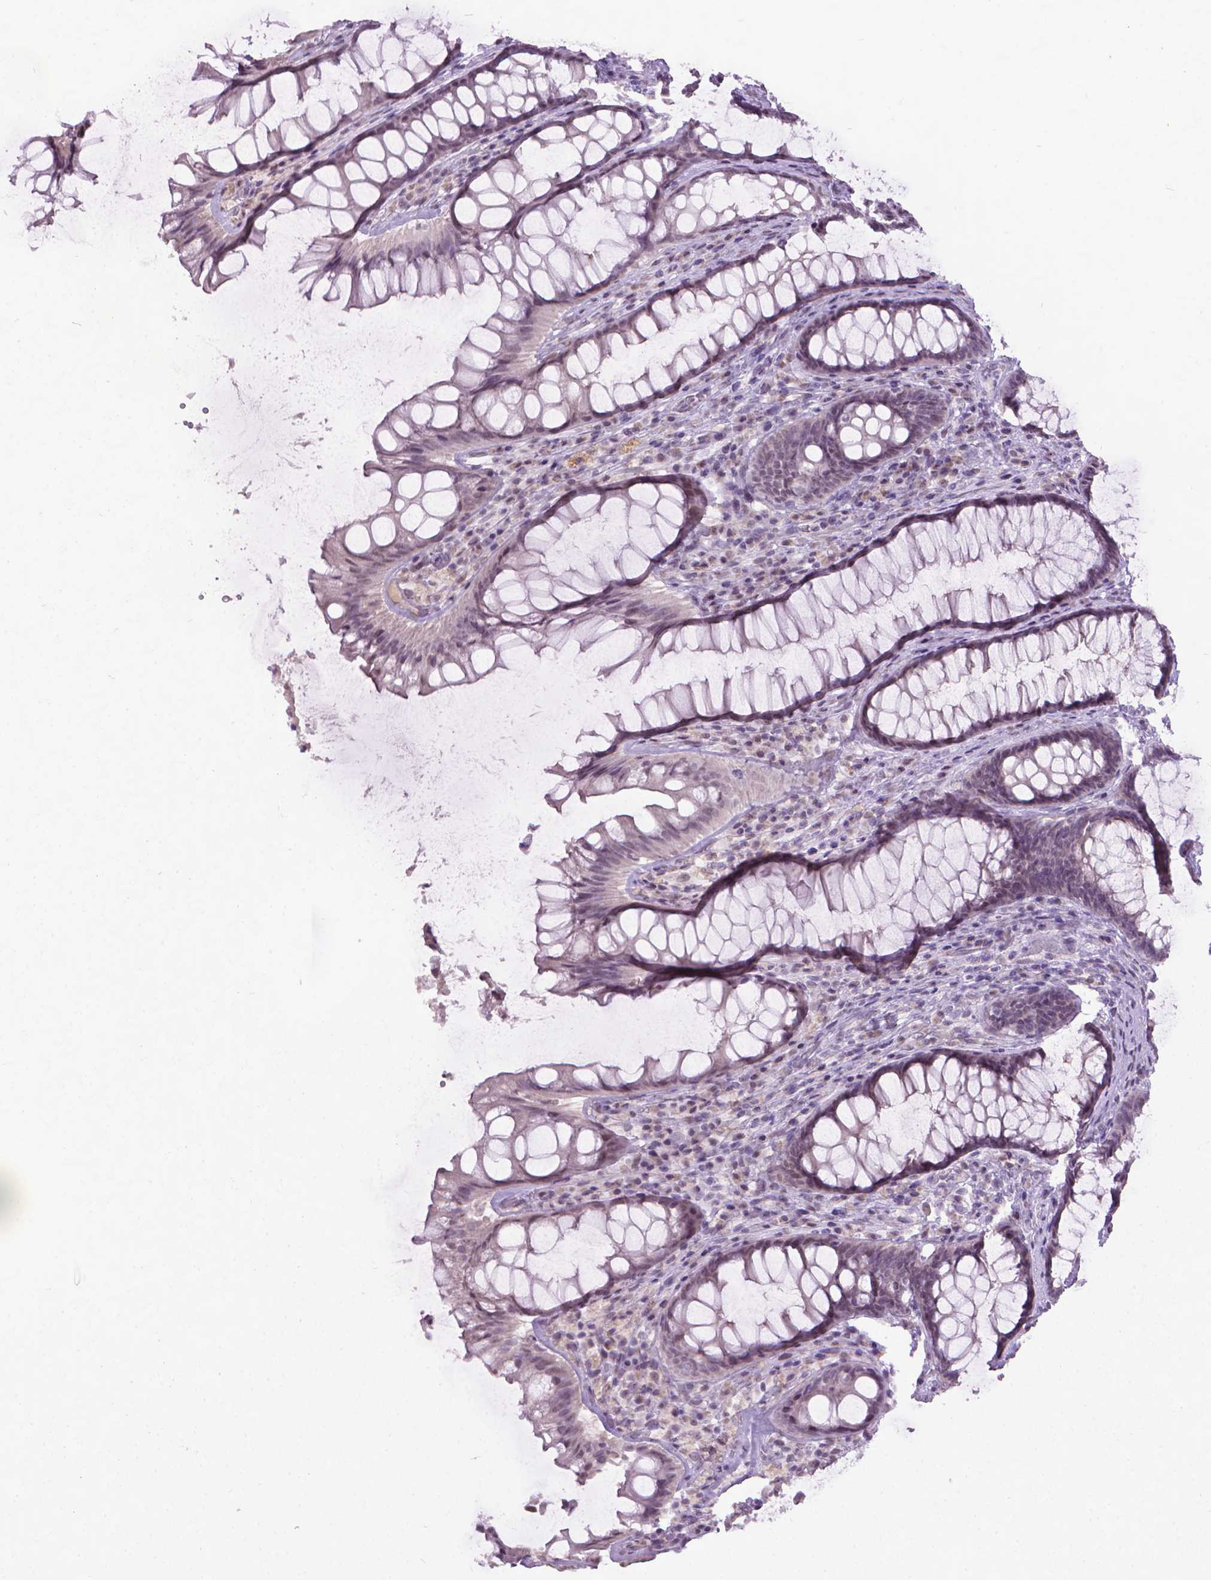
{"staining": {"intensity": "negative", "quantity": "none", "location": "none"}, "tissue": "rectum", "cell_type": "Glandular cells", "image_type": "normal", "snomed": [{"axis": "morphology", "description": "Normal tissue, NOS"}, {"axis": "topography", "description": "Rectum"}], "caption": "This micrograph is of benign rectum stained with immunohistochemistry (IHC) to label a protein in brown with the nuclei are counter-stained blue. There is no staining in glandular cells. The staining is performed using DAB (3,3'-diaminobenzidine) brown chromogen with nuclei counter-stained in using hematoxylin.", "gene": "KMO", "patient": {"sex": "male", "age": 72}}